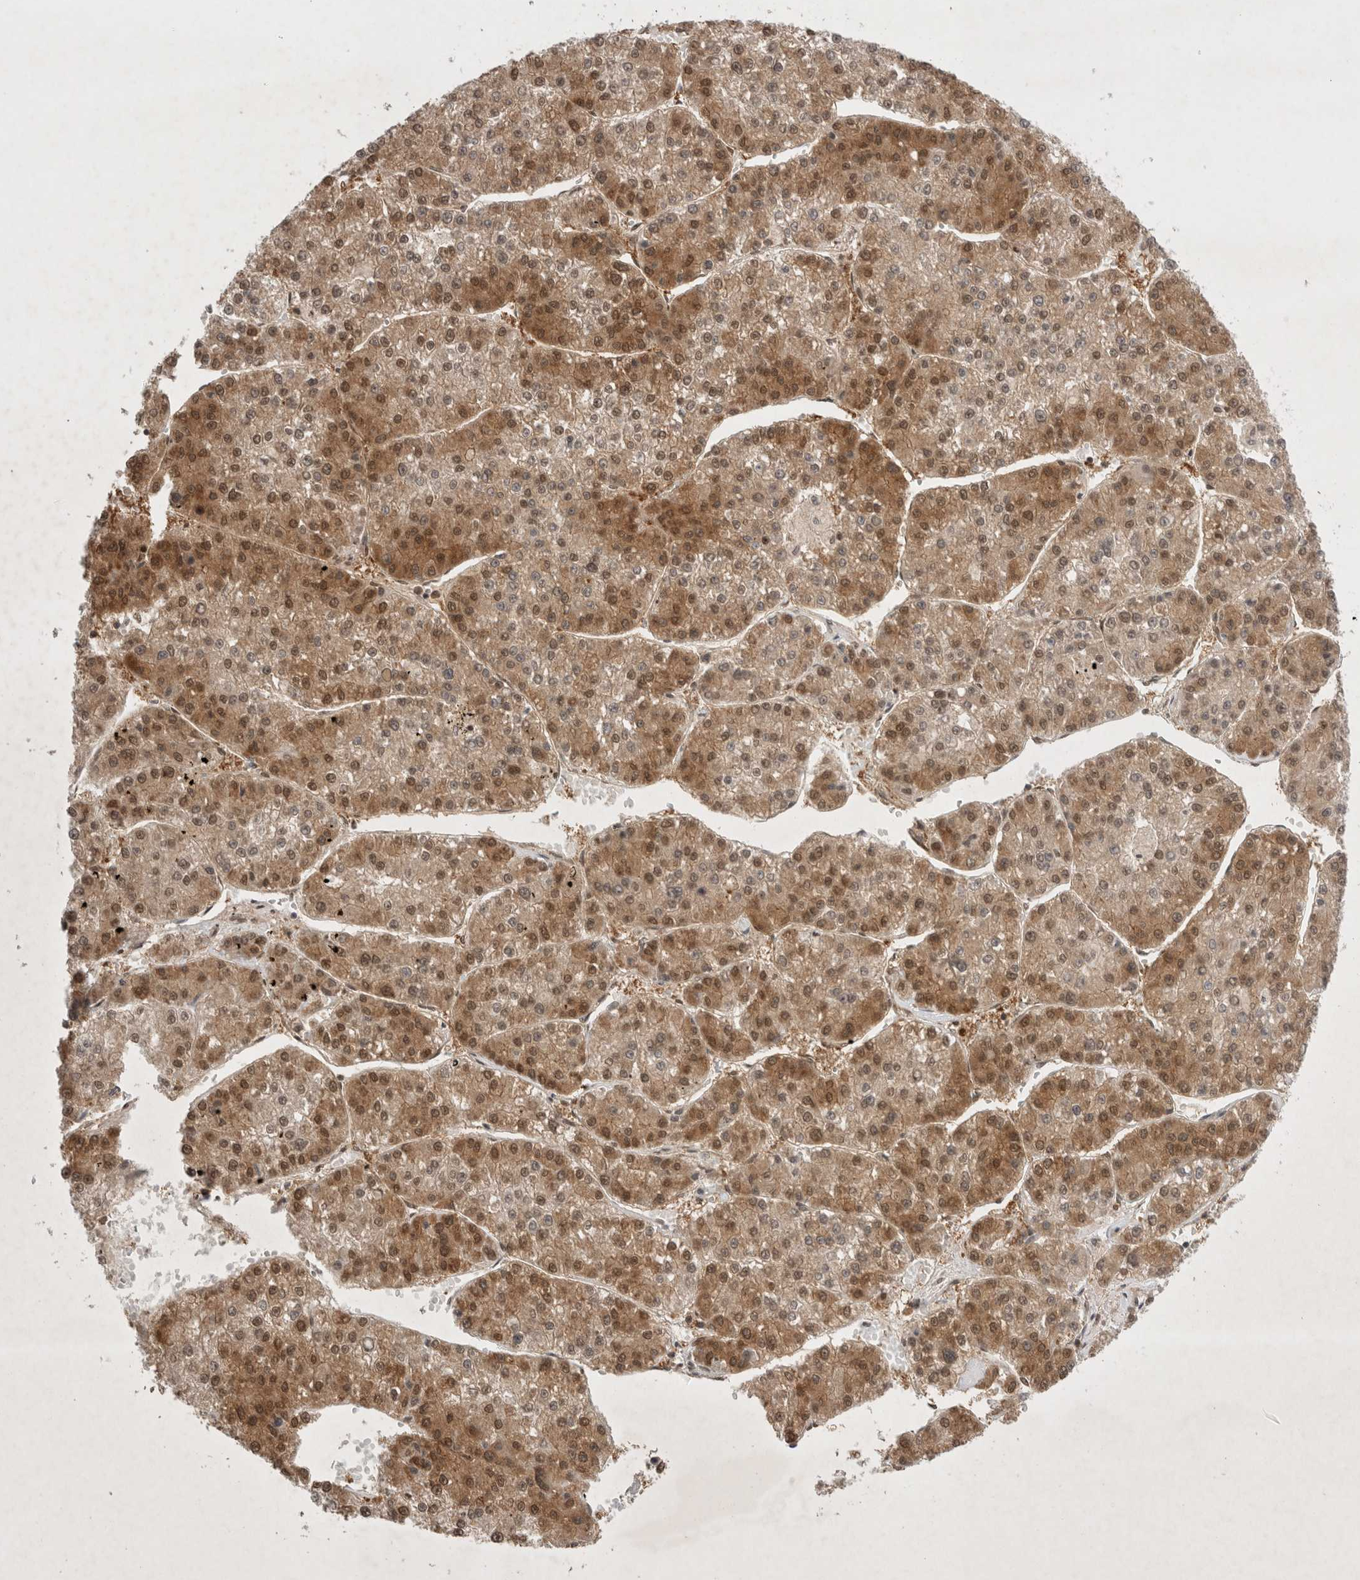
{"staining": {"intensity": "moderate", "quantity": ">75%", "location": "cytoplasmic/membranous,nuclear"}, "tissue": "liver cancer", "cell_type": "Tumor cells", "image_type": "cancer", "snomed": [{"axis": "morphology", "description": "Carcinoma, Hepatocellular, NOS"}, {"axis": "topography", "description": "Liver"}], "caption": "Approximately >75% of tumor cells in liver cancer exhibit moderate cytoplasmic/membranous and nuclear protein staining as visualized by brown immunohistochemical staining.", "gene": "WIPF2", "patient": {"sex": "female", "age": 73}}